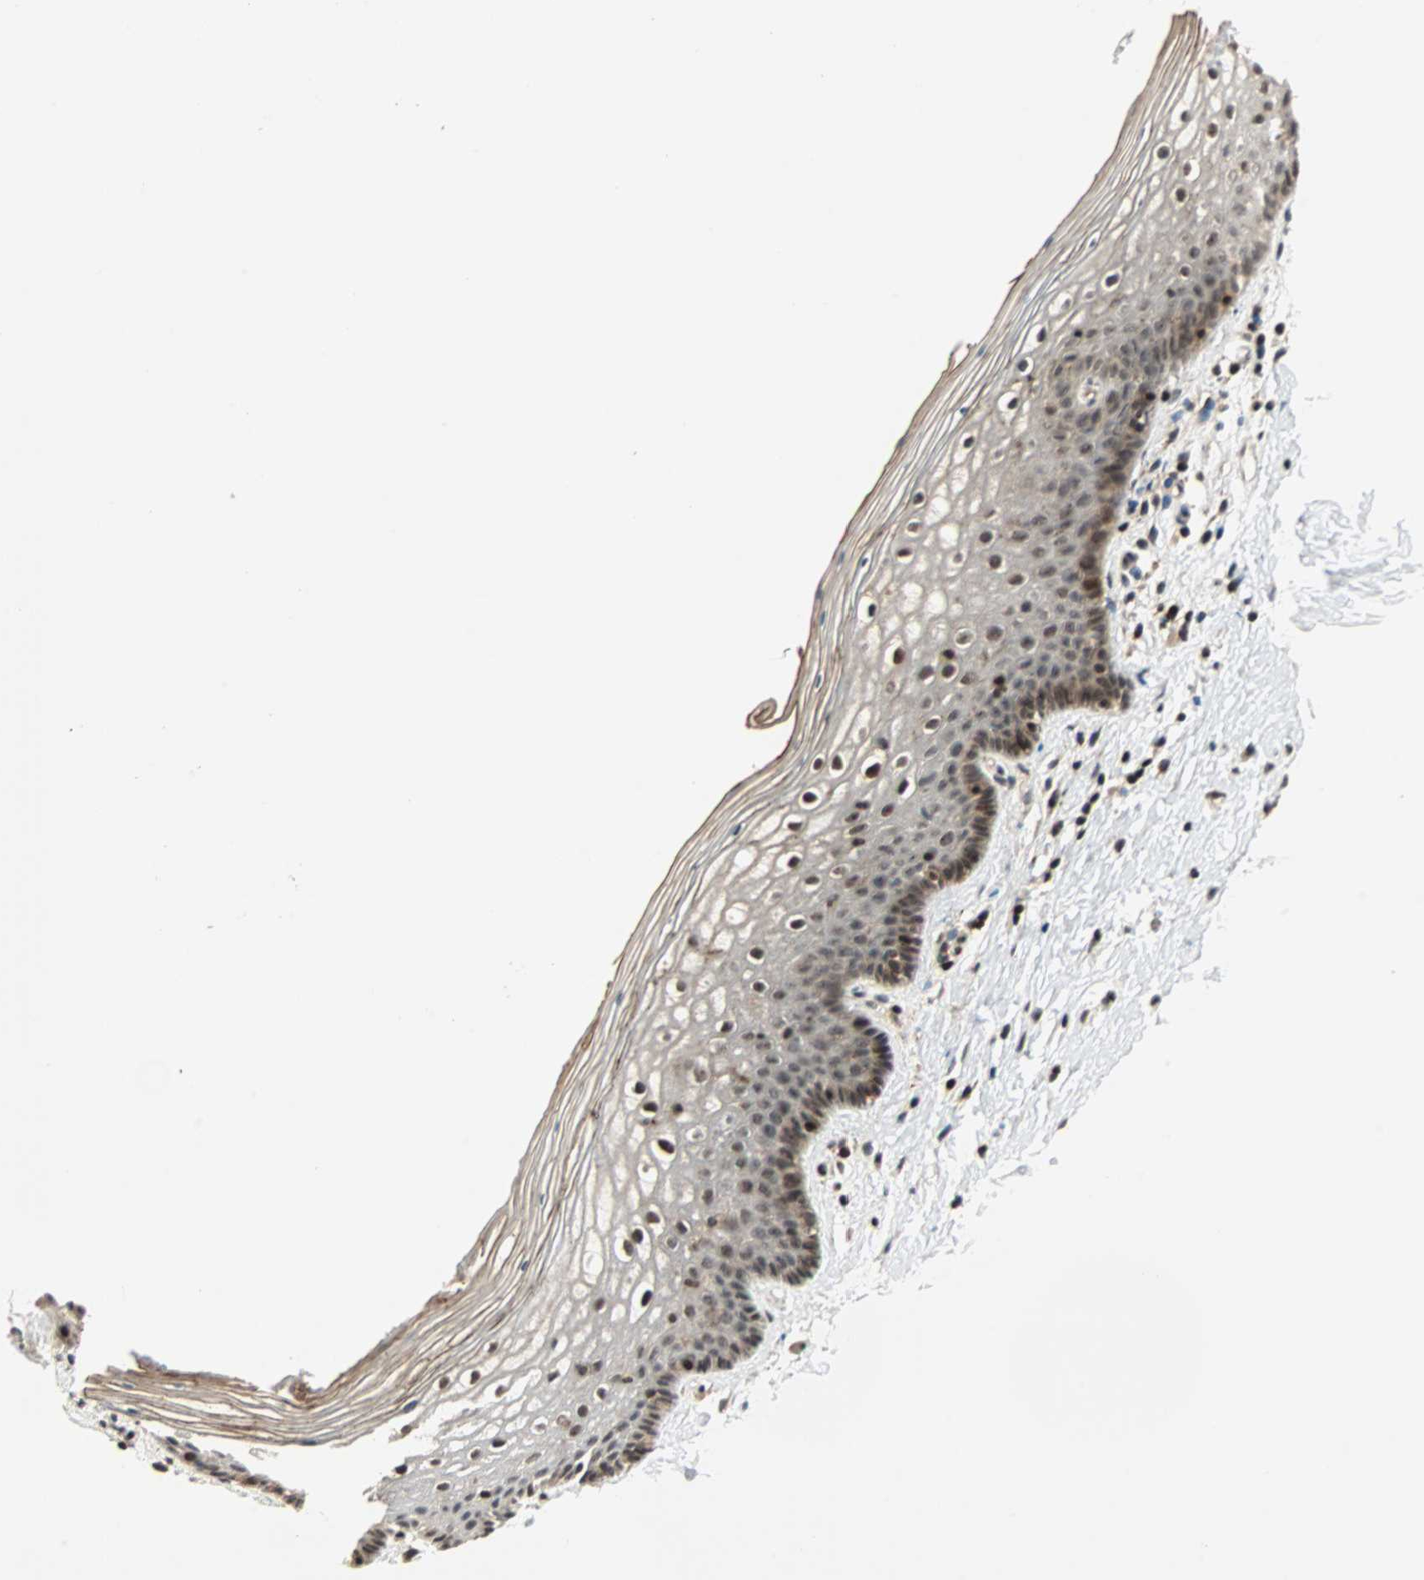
{"staining": {"intensity": "moderate", "quantity": "25%-75%", "location": "nuclear"}, "tissue": "vagina", "cell_type": "Squamous epithelial cells", "image_type": "normal", "snomed": [{"axis": "morphology", "description": "Normal tissue, NOS"}, {"axis": "topography", "description": "Vagina"}], "caption": "Immunohistochemistry (IHC) staining of unremarkable vagina, which reveals medium levels of moderate nuclear staining in approximately 25%-75% of squamous epithelial cells indicating moderate nuclear protein staining. The staining was performed using DAB (brown) for protein detection and nuclei were counterstained in hematoxylin (blue).", "gene": "ZBED9", "patient": {"sex": "female", "age": 46}}